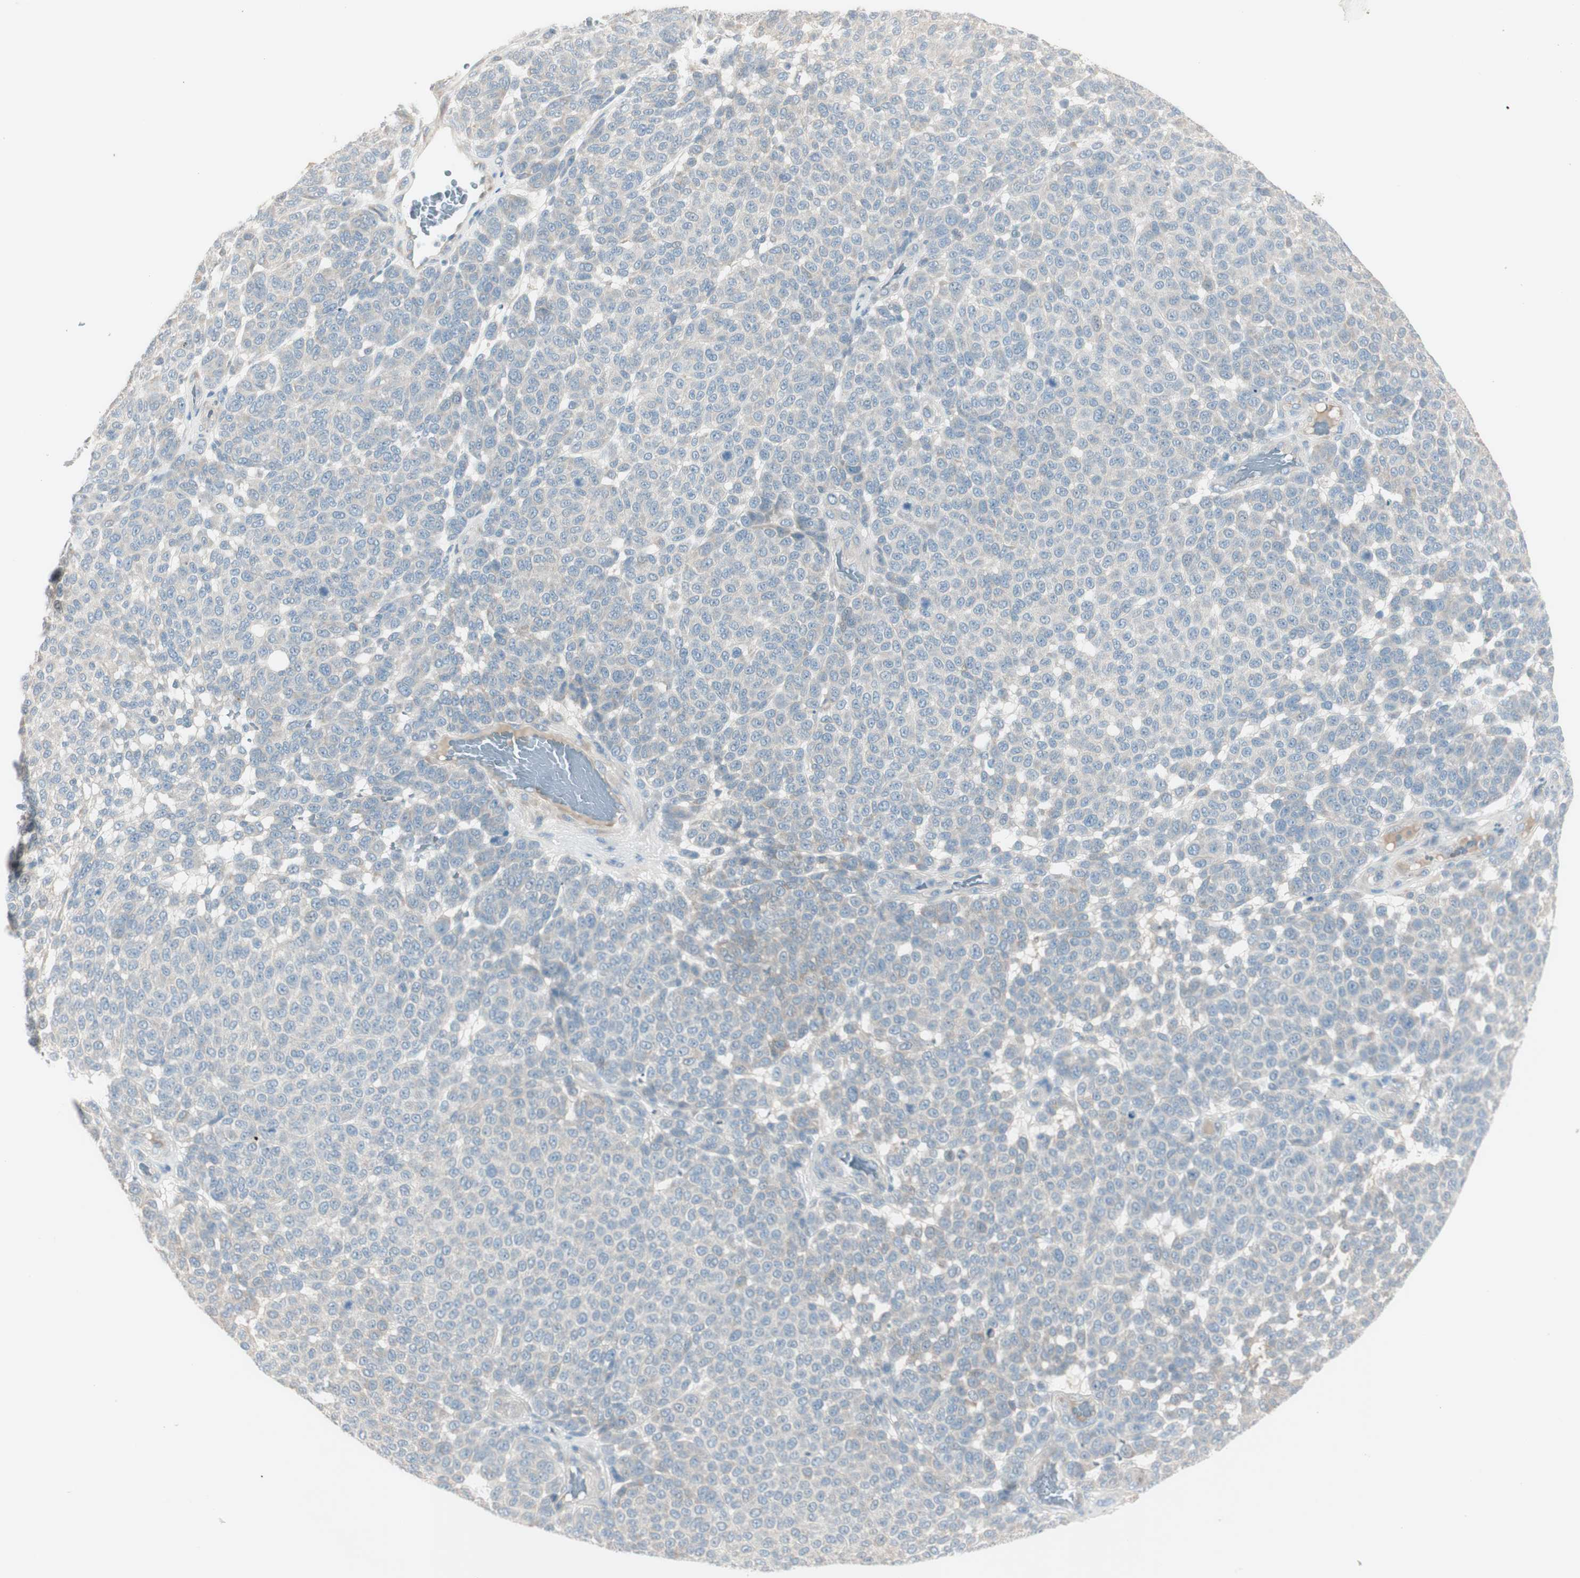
{"staining": {"intensity": "negative", "quantity": "none", "location": "none"}, "tissue": "melanoma", "cell_type": "Tumor cells", "image_type": "cancer", "snomed": [{"axis": "morphology", "description": "Malignant melanoma, NOS"}, {"axis": "topography", "description": "Skin"}], "caption": "Immunohistochemical staining of human malignant melanoma reveals no significant expression in tumor cells.", "gene": "MAPRE3", "patient": {"sex": "male", "age": 59}}